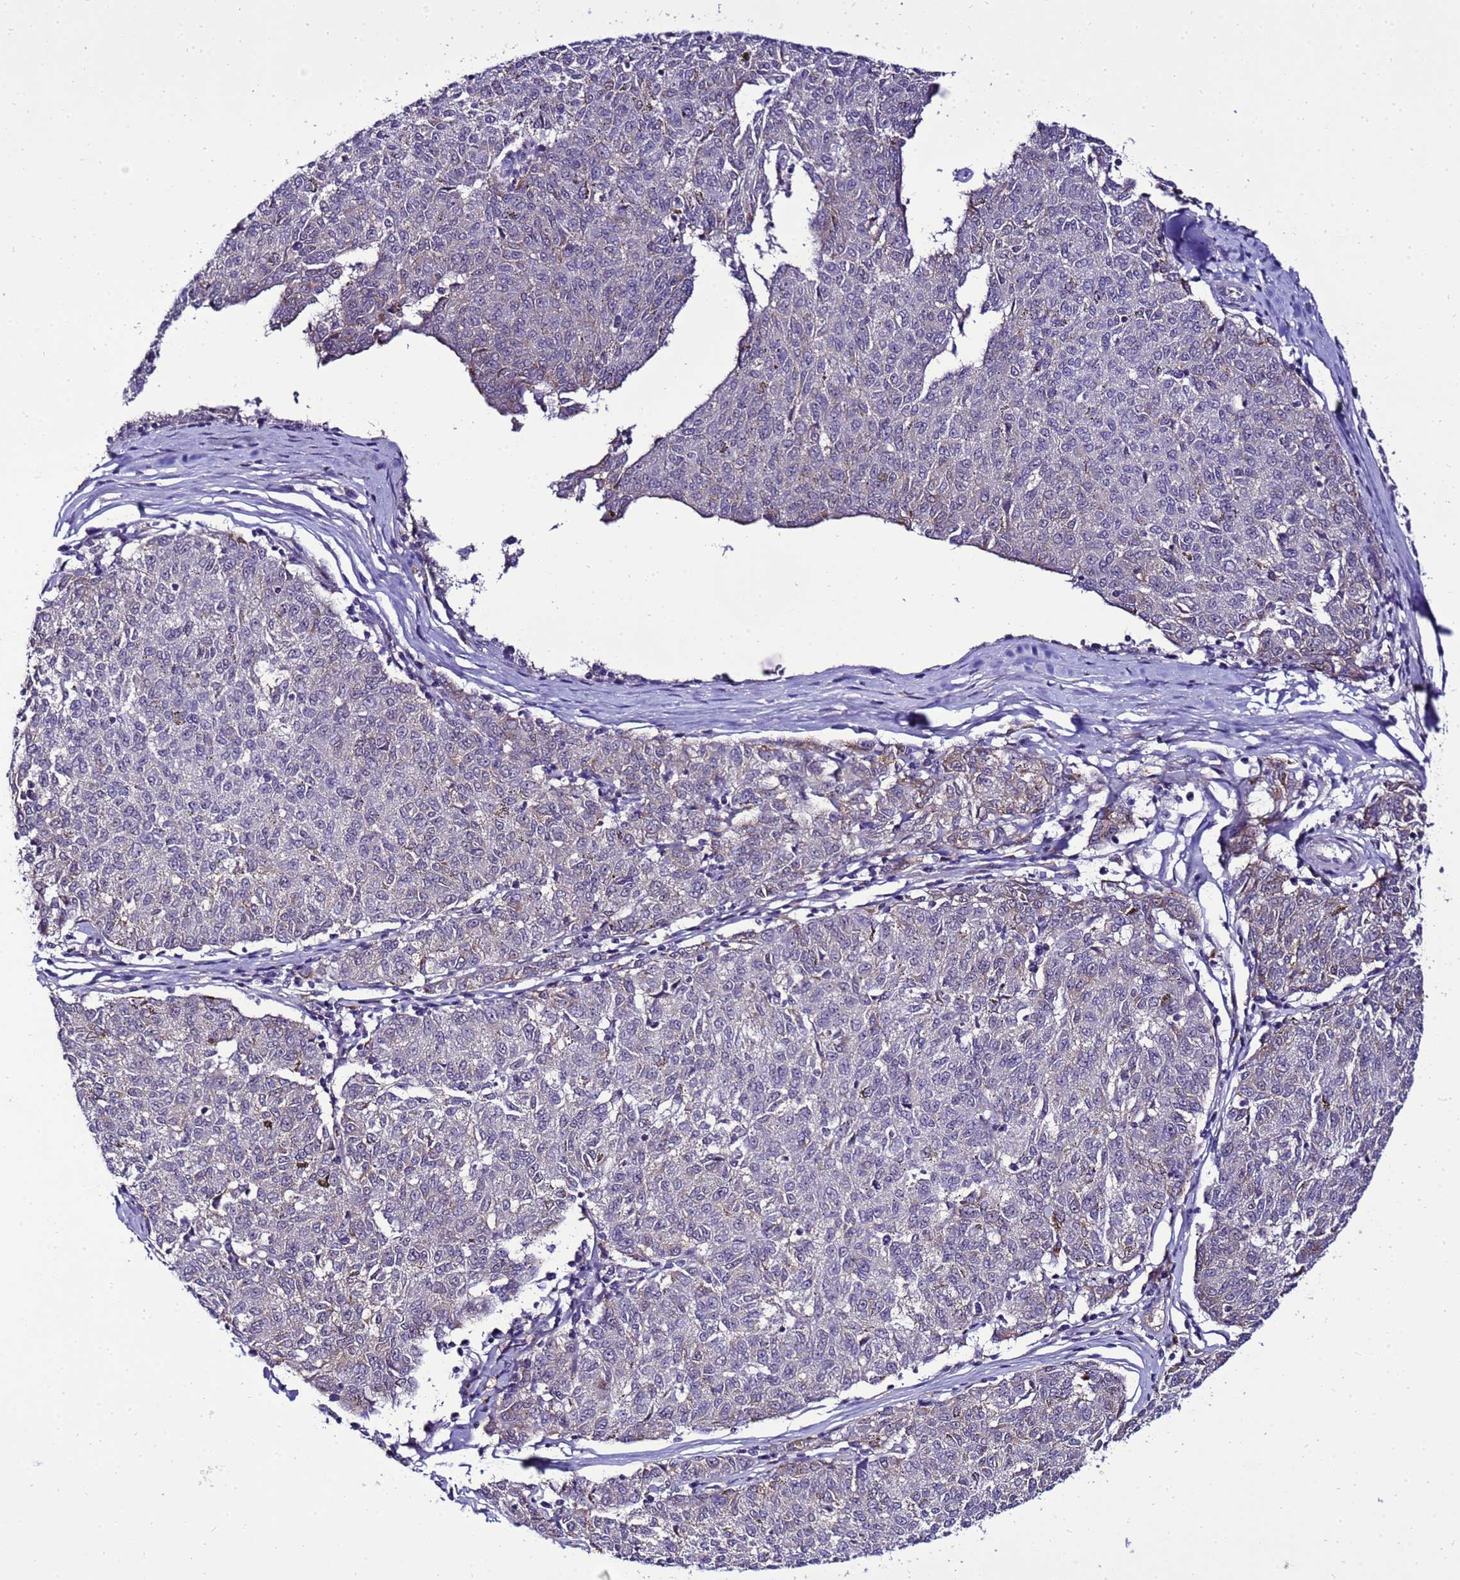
{"staining": {"intensity": "negative", "quantity": "none", "location": "none"}, "tissue": "melanoma", "cell_type": "Tumor cells", "image_type": "cancer", "snomed": [{"axis": "morphology", "description": "Malignant melanoma, NOS"}, {"axis": "topography", "description": "Skin"}], "caption": "This is an immunohistochemistry (IHC) histopathology image of human malignant melanoma. There is no positivity in tumor cells.", "gene": "C19orf47", "patient": {"sex": "female", "age": 72}}